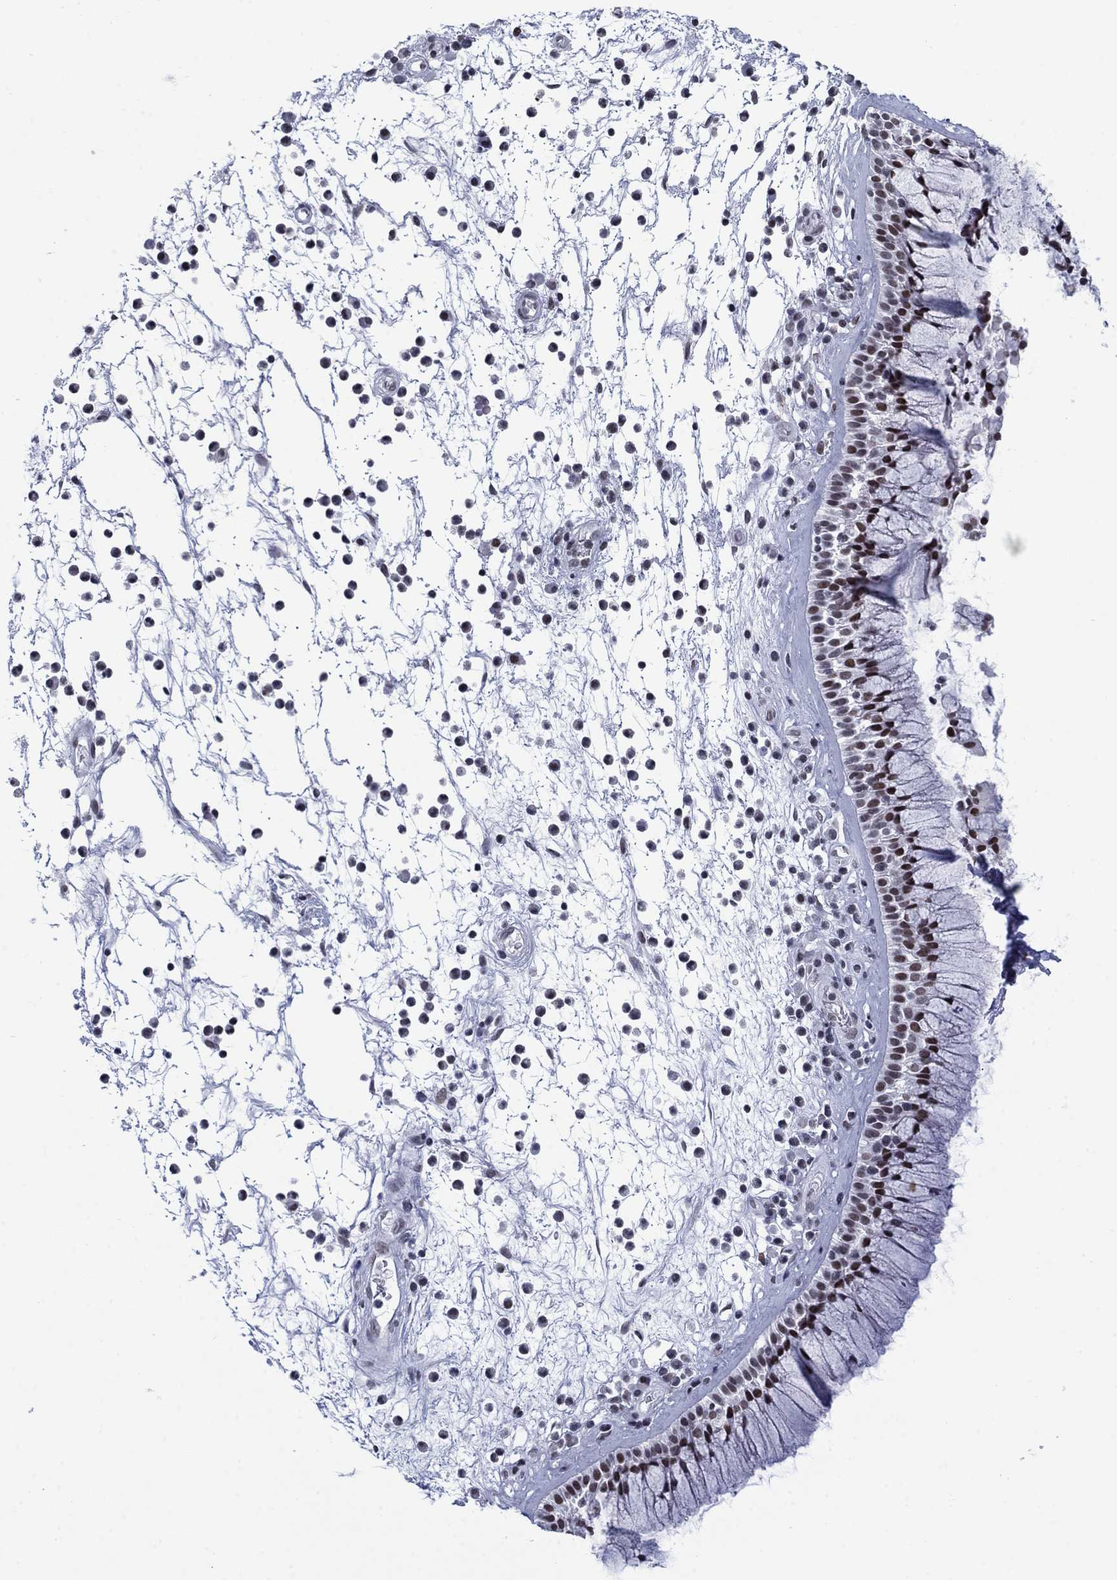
{"staining": {"intensity": "moderate", "quantity": "25%-75%", "location": "nuclear"}, "tissue": "nasopharynx", "cell_type": "Respiratory epithelial cells", "image_type": "normal", "snomed": [{"axis": "morphology", "description": "Normal tissue, NOS"}, {"axis": "topography", "description": "Nasopharynx"}], "caption": "The micrograph shows staining of normal nasopharynx, revealing moderate nuclear protein expression (brown color) within respiratory epithelial cells.", "gene": "NPAS3", "patient": {"sex": "male", "age": 77}}